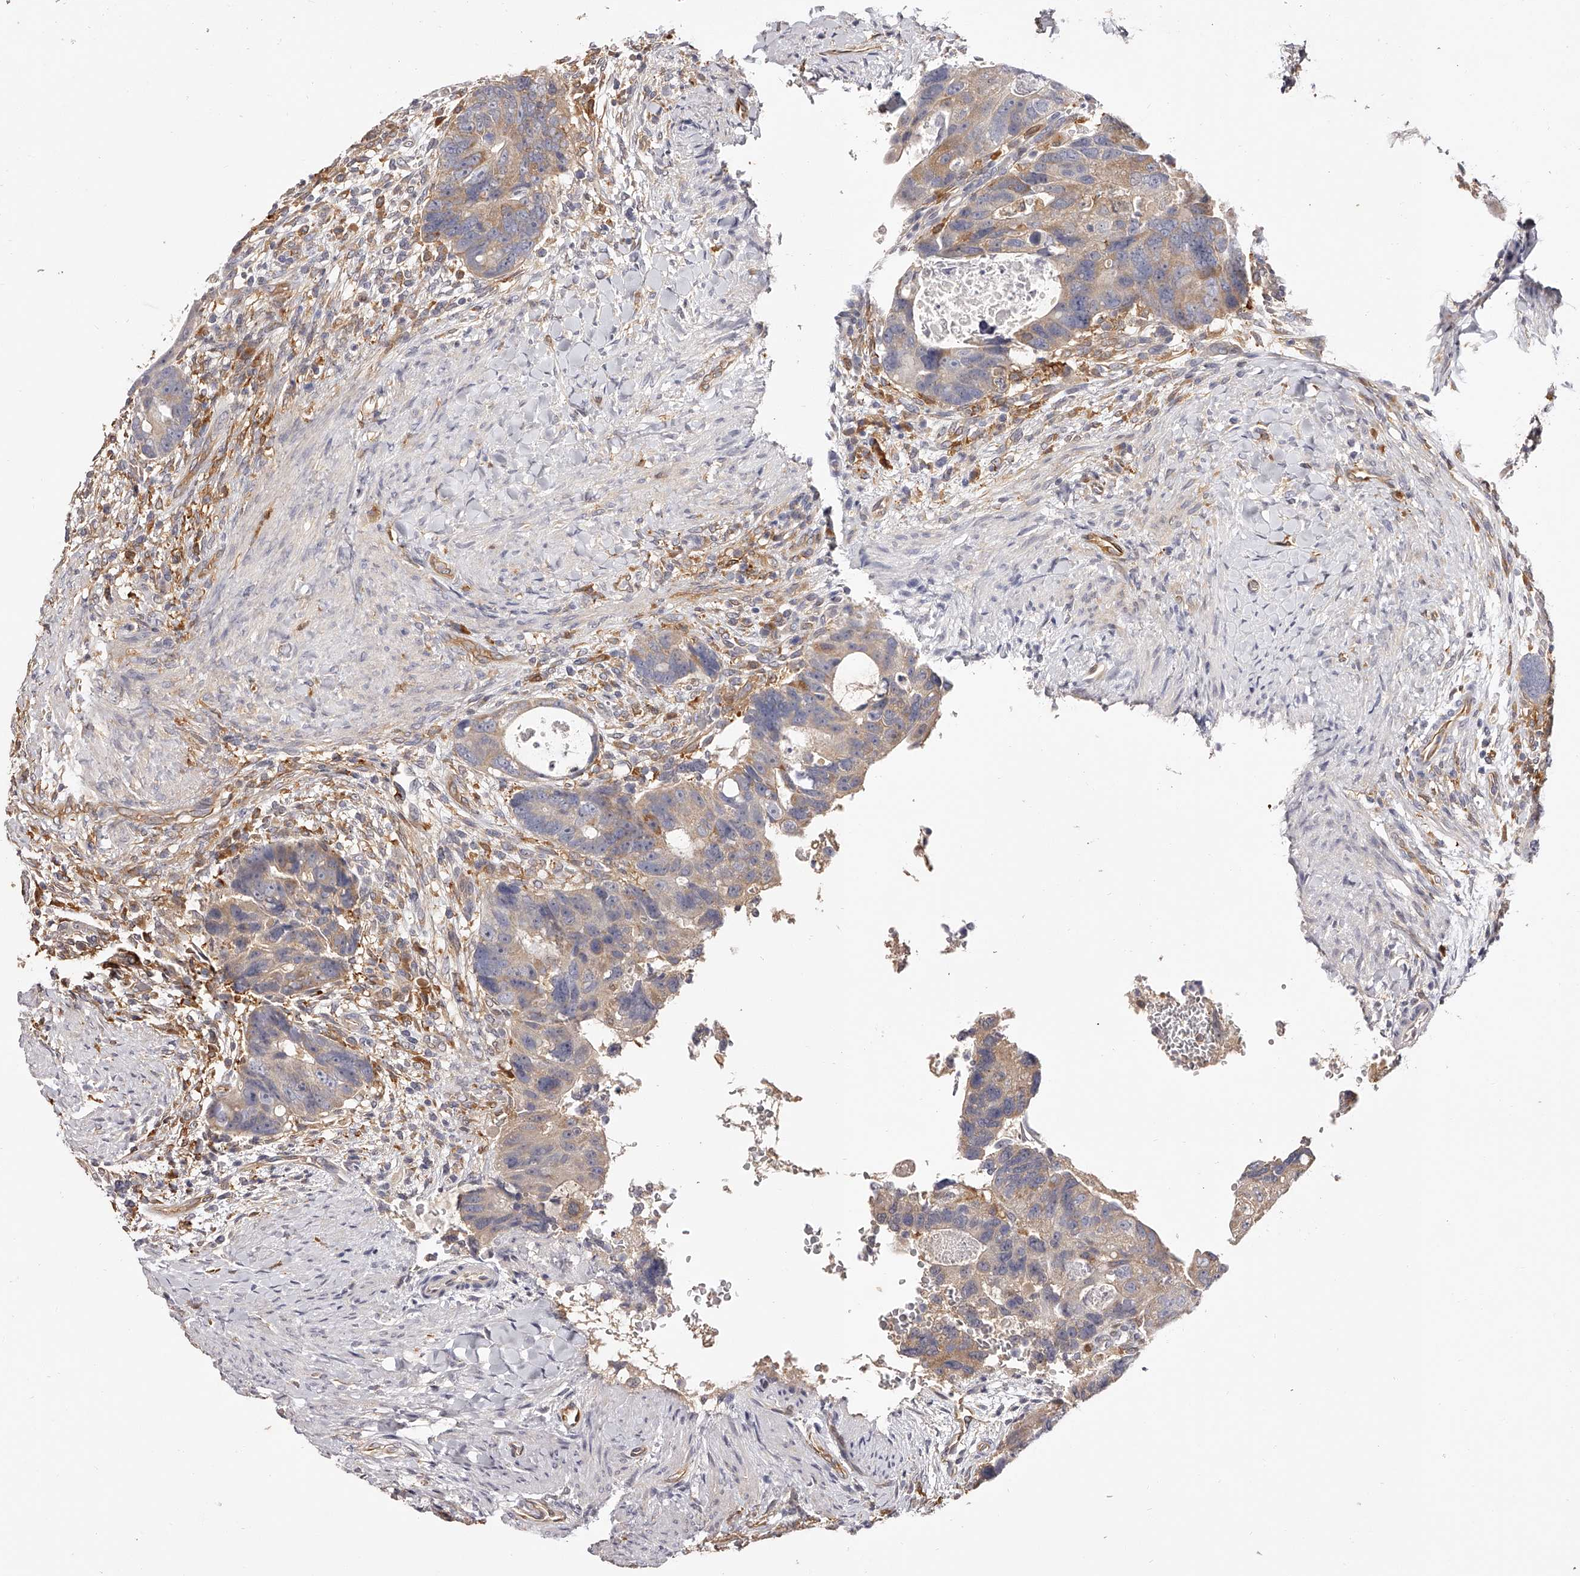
{"staining": {"intensity": "moderate", "quantity": ">75%", "location": "cytoplasmic/membranous"}, "tissue": "colorectal cancer", "cell_type": "Tumor cells", "image_type": "cancer", "snomed": [{"axis": "morphology", "description": "Adenocarcinoma, NOS"}, {"axis": "topography", "description": "Rectum"}], "caption": "The photomicrograph exhibits staining of adenocarcinoma (colorectal), revealing moderate cytoplasmic/membranous protein expression (brown color) within tumor cells.", "gene": "LAP3", "patient": {"sex": "male", "age": 59}}